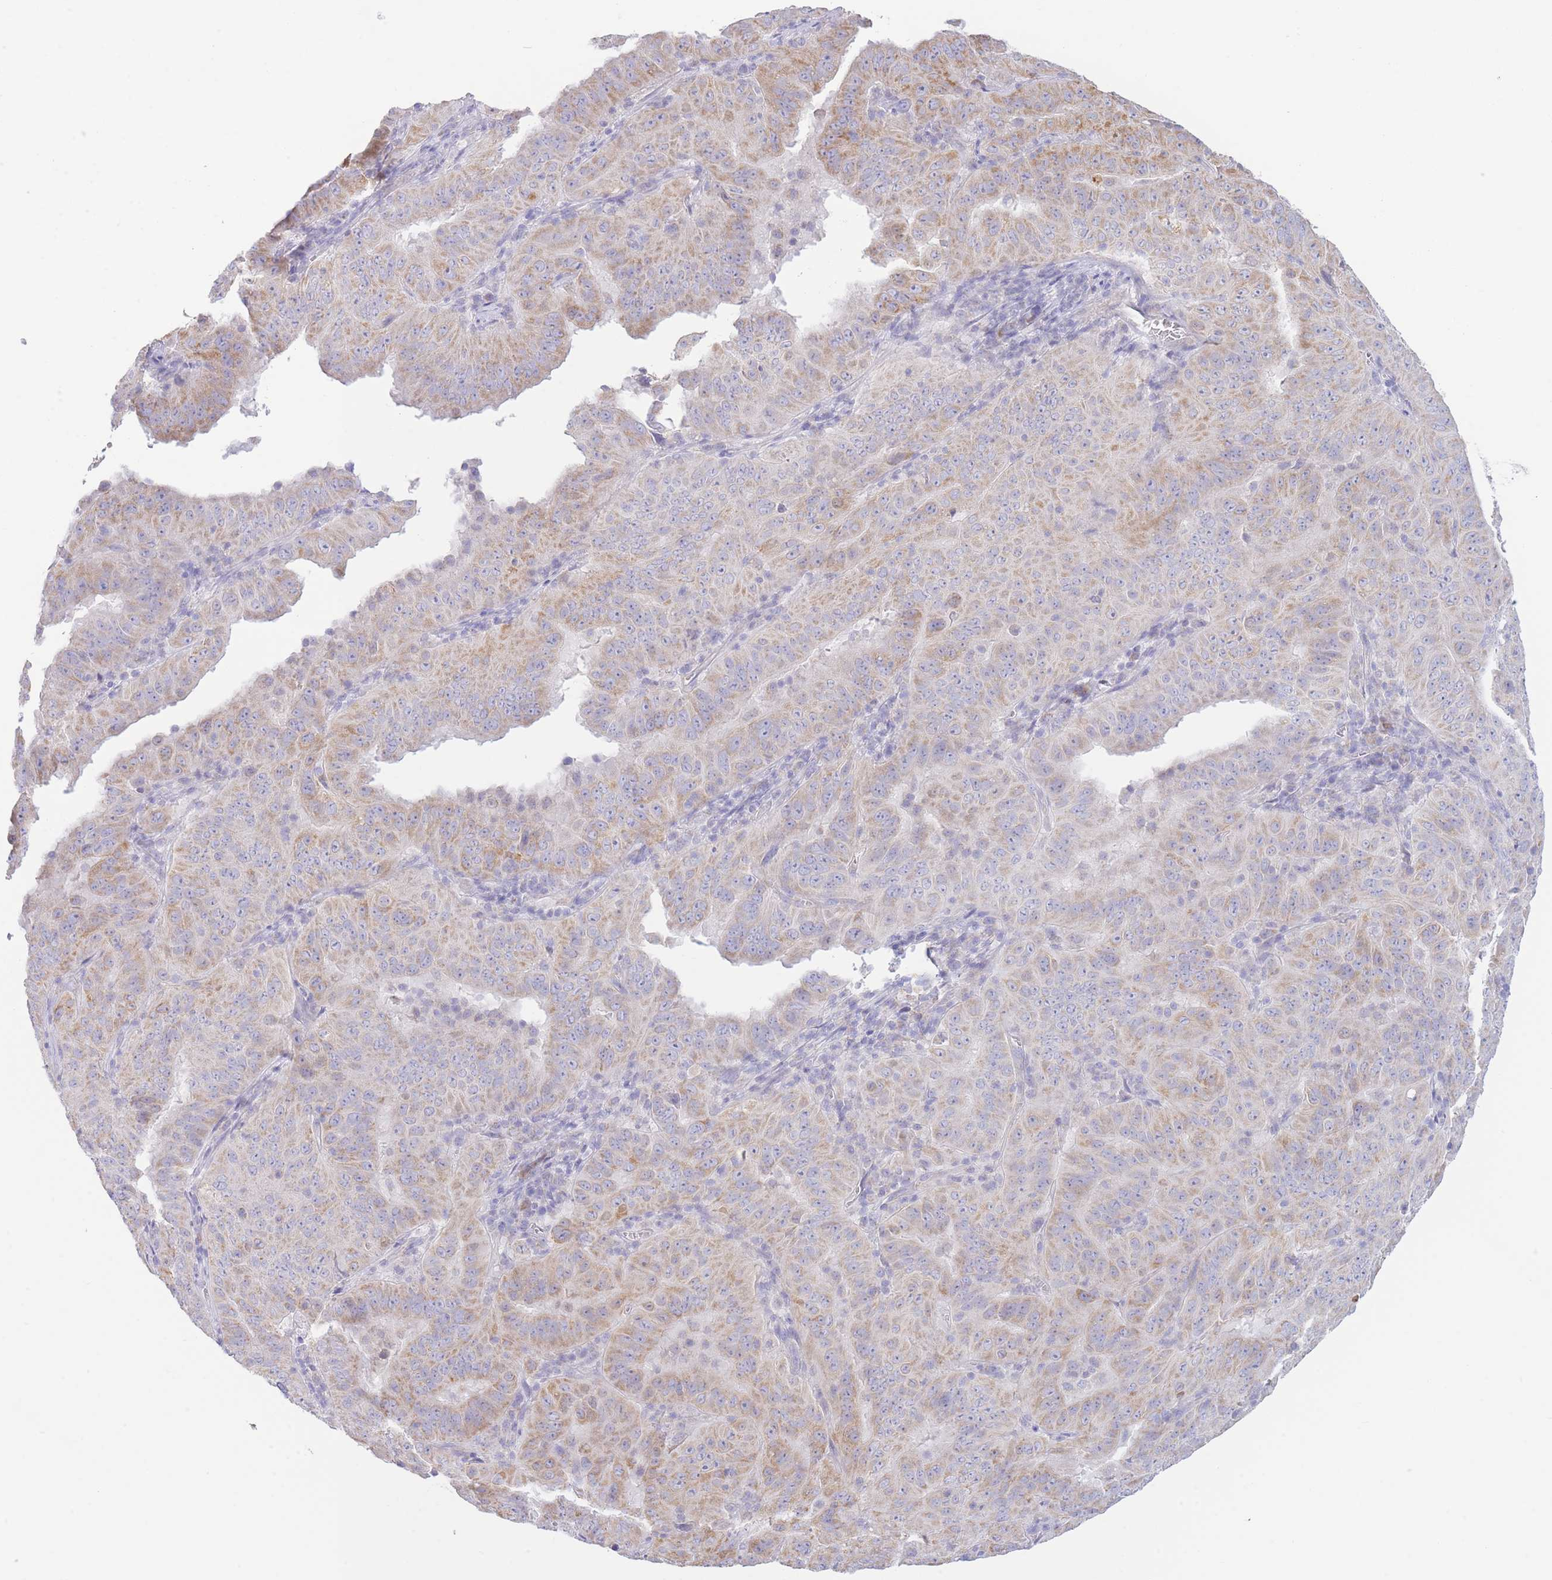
{"staining": {"intensity": "weak", "quantity": ">75%", "location": "cytoplasmic/membranous"}, "tissue": "pancreatic cancer", "cell_type": "Tumor cells", "image_type": "cancer", "snomed": [{"axis": "morphology", "description": "Adenocarcinoma, NOS"}, {"axis": "topography", "description": "Pancreas"}], "caption": "An immunohistochemistry image of tumor tissue is shown. Protein staining in brown highlights weak cytoplasmic/membranous positivity in adenocarcinoma (pancreatic) within tumor cells. Using DAB (3,3'-diaminobenzidine) (brown) and hematoxylin (blue) stains, captured at high magnification using brightfield microscopy.", "gene": "NANP", "patient": {"sex": "male", "age": 63}}